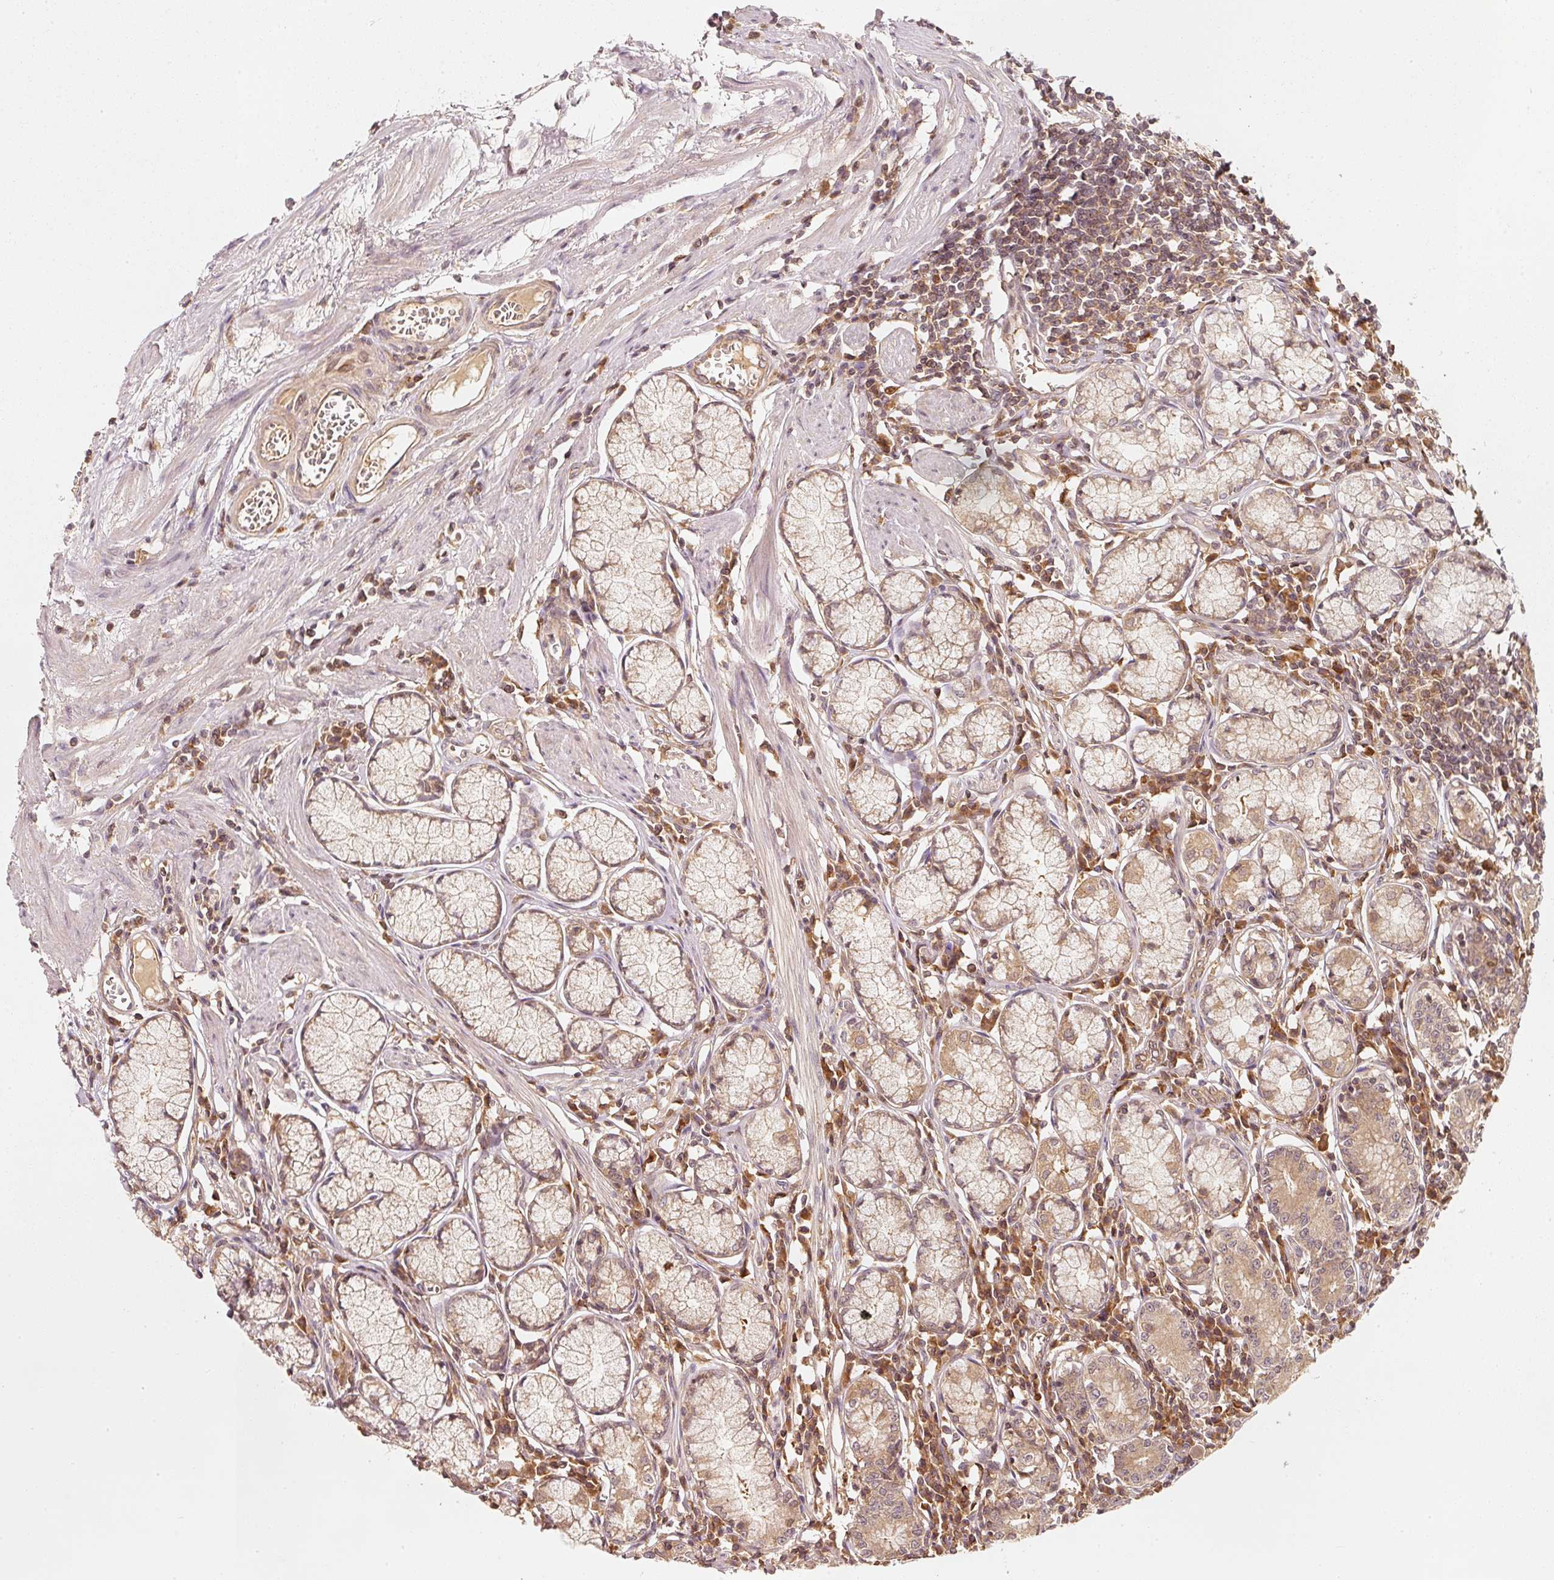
{"staining": {"intensity": "moderate", "quantity": ">75%", "location": "cytoplasmic/membranous"}, "tissue": "stomach", "cell_type": "Glandular cells", "image_type": "normal", "snomed": [{"axis": "morphology", "description": "Normal tissue, NOS"}, {"axis": "topography", "description": "Stomach"}], "caption": "IHC photomicrograph of unremarkable stomach: human stomach stained using IHC demonstrates medium levels of moderate protein expression localized specifically in the cytoplasmic/membranous of glandular cells, appearing as a cytoplasmic/membranous brown color.", "gene": "RRAS2", "patient": {"sex": "male", "age": 55}}